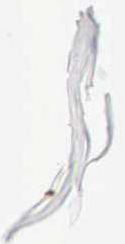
{"staining": {"intensity": "strong", "quantity": ">75%", "location": "cytoplasmic/membranous"}, "tissue": "melanoma", "cell_type": "Tumor cells", "image_type": "cancer", "snomed": [{"axis": "morphology", "description": "Malignant melanoma, NOS"}, {"axis": "topography", "description": "Skin"}], "caption": "An image showing strong cytoplasmic/membranous staining in approximately >75% of tumor cells in melanoma, as visualized by brown immunohistochemical staining.", "gene": "VIM", "patient": {"sex": "male", "age": 36}}